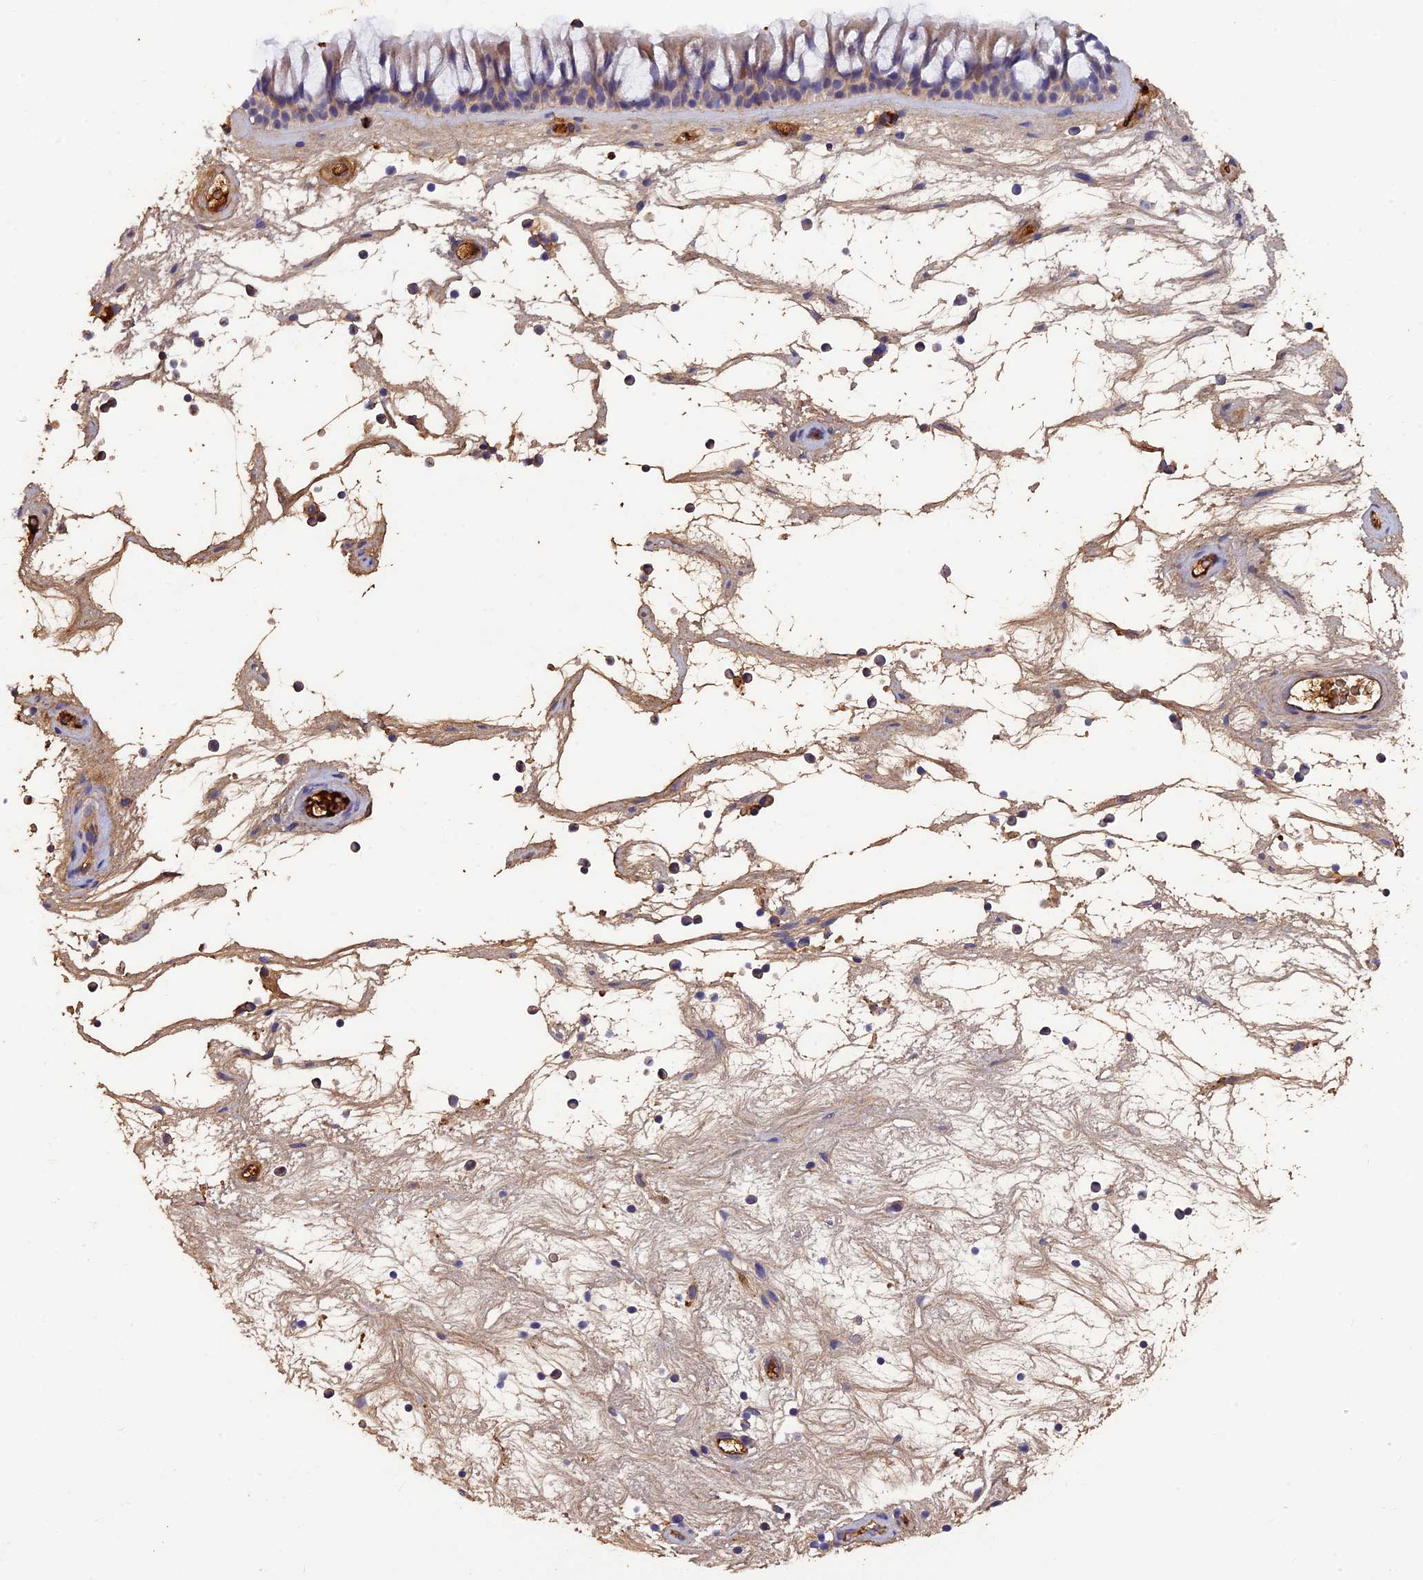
{"staining": {"intensity": "moderate", "quantity": "25%-75%", "location": "cytoplasmic/membranous"}, "tissue": "nasopharynx", "cell_type": "Respiratory epithelial cells", "image_type": "normal", "snomed": [{"axis": "morphology", "description": "Normal tissue, NOS"}, {"axis": "topography", "description": "Nasopharynx"}], "caption": "Respiratory epithelial cells exhibit medium levels of moderate cytoplasmic/membranous staining in about 25%-75% of cells in unremarkable nasopharynx.", "gene": "PZP", "patient": {"sex": "male", "age": 64}}